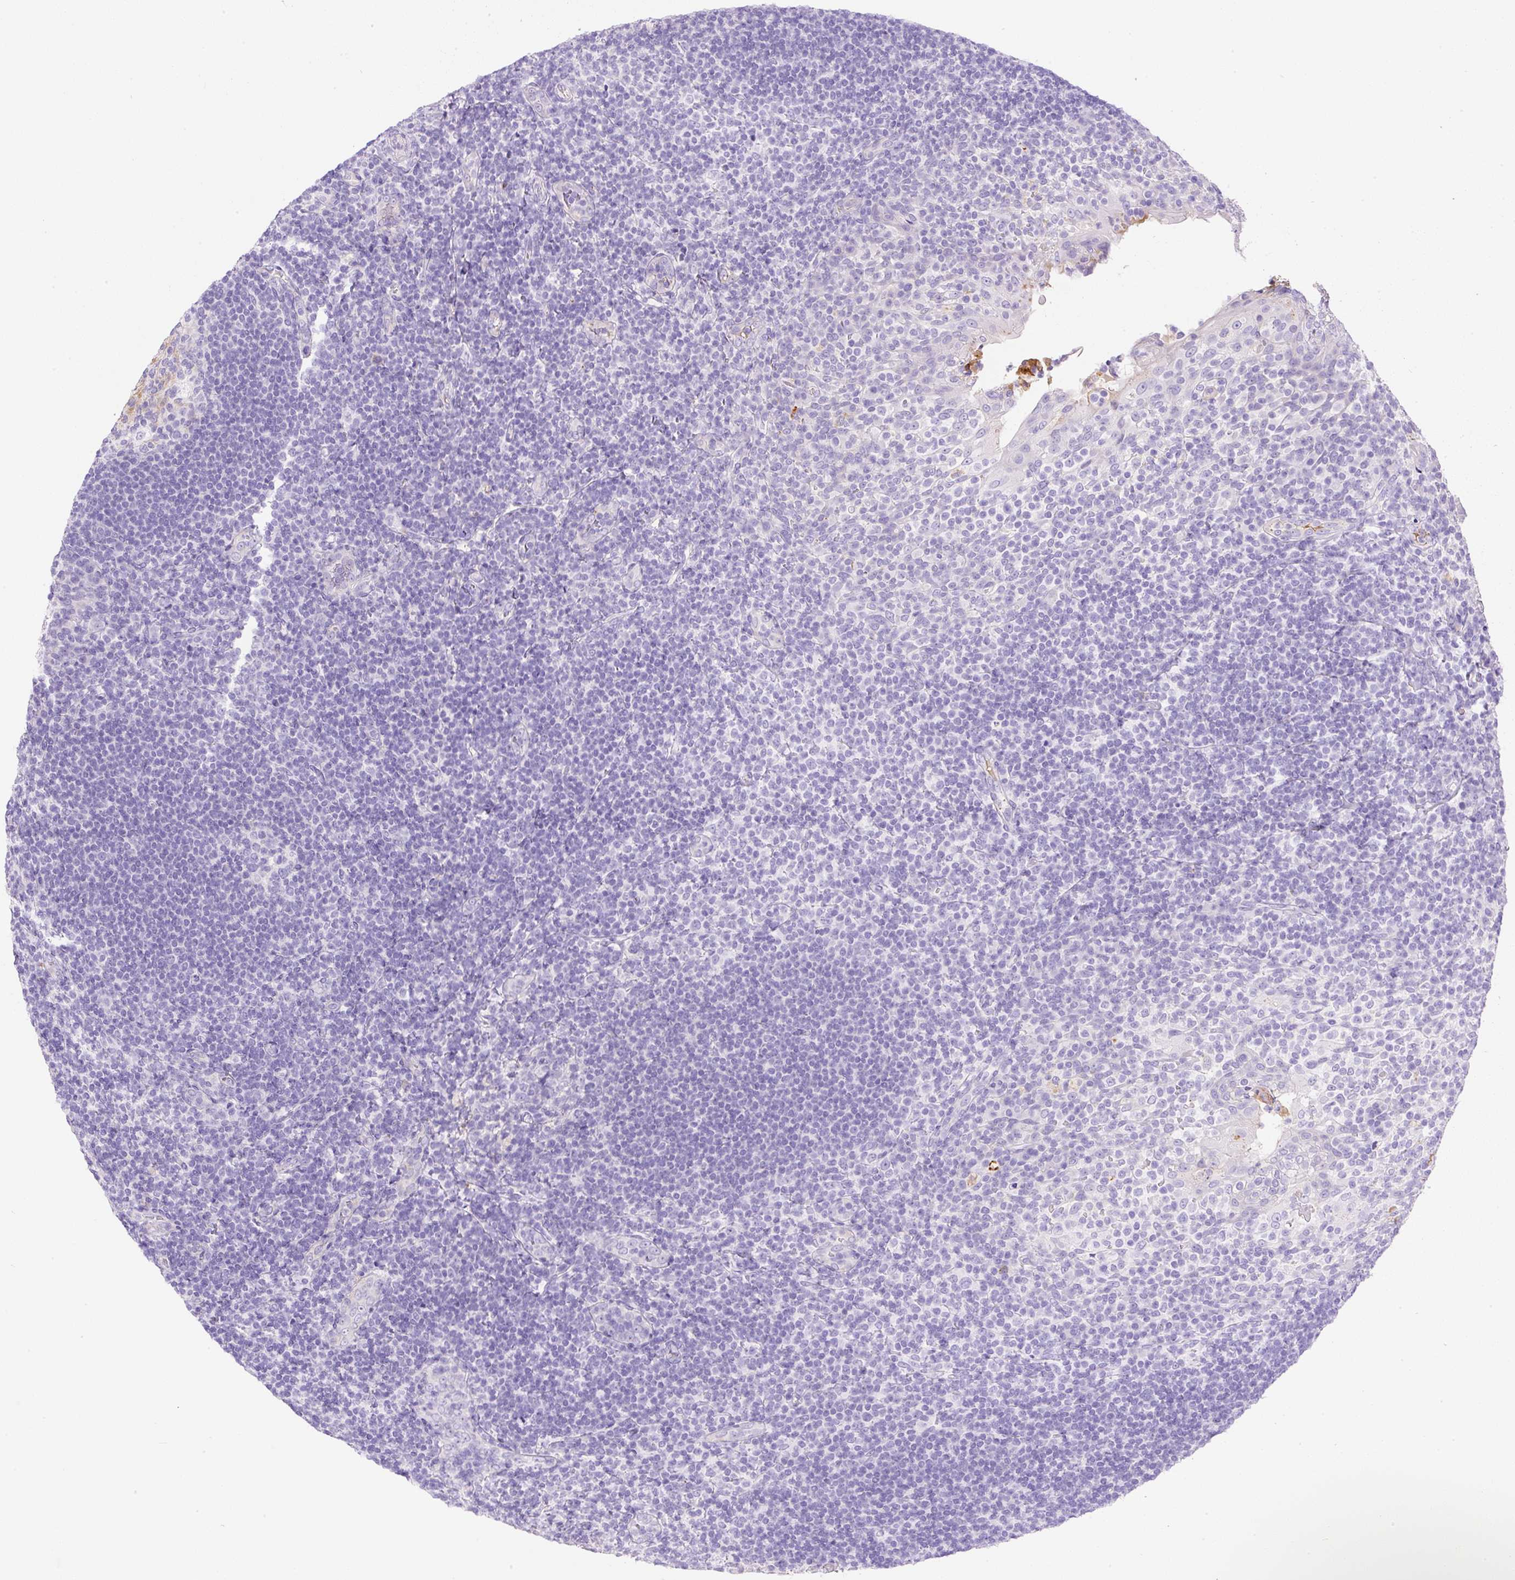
{"staining": {"intensity": "negative", "quantity": "none", "location": "none"}, "tissue": "tonsil", "cell_type": "Germinal center cells", "image_type": "normal", "snomed": [{"axis": "morphology", "description": "Normal tissue, NOS"}, {"axis": "topography", "description": "Tonsil"}], "caption": "Immunohistochemistry of benign human tonsil reveals no positivity in germinal center cells. The staining was performed using DAB (3,3'-diaminobenzidine) to visualize the protein expression in brown, while the nuclei were stained in blue with hematoxylin (Magnification: 20x).", "gene": "APCS", "patient": {"sex": "female", "age": 10}}